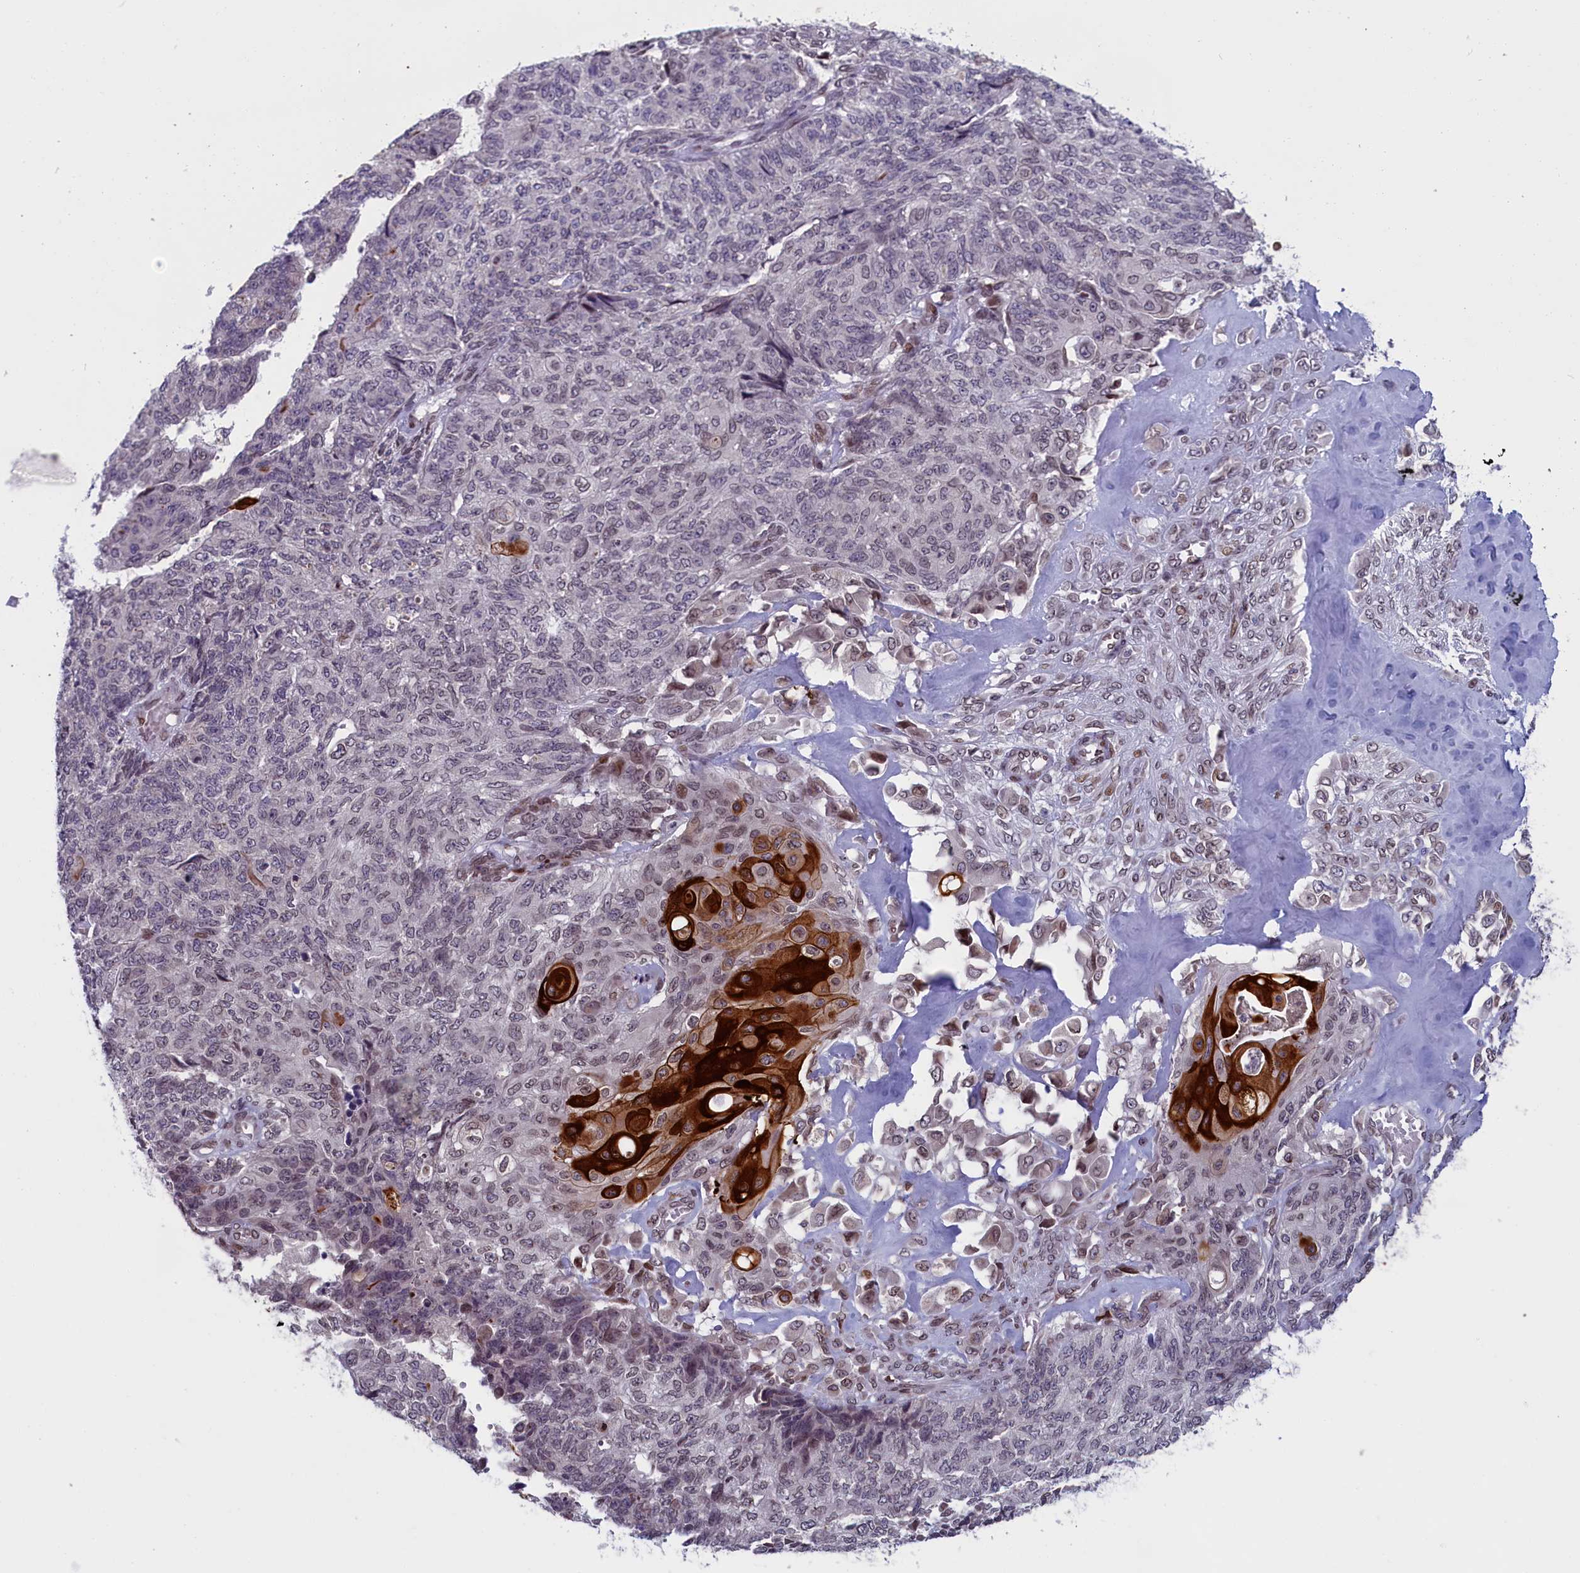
{"staining": {"intensity": "strong", "quantity": "<25%", "location": "cytoplasmic/membranous,nuclear"}, "tissue": "endometrial cancer", "cell_type": "Tumor cells", "image_type": "cancer", "snomed": [{"axis": "morphology", "description": "Adenocarcinoma, NOS"}, {"axis": "topography", "description": "Endometrium"}], "caption": "High-magnification brightfield microscopy of adenocarcinoma (endometrial) stained with DAB (3,3'-diaminobenzidine) (brown) and counterstained with hematoxylin (blue). tumor cells exhibit strong cytoplasmic/membranous and nuclear positivity is present in approximately<25% of cells. The staining was performed using DAB, with brown indicating positive protein expression. Nuclei are stained blue with hematoxylin.", "gene": "GPSM1", "patient": {"sex": "female", "age": 32}}